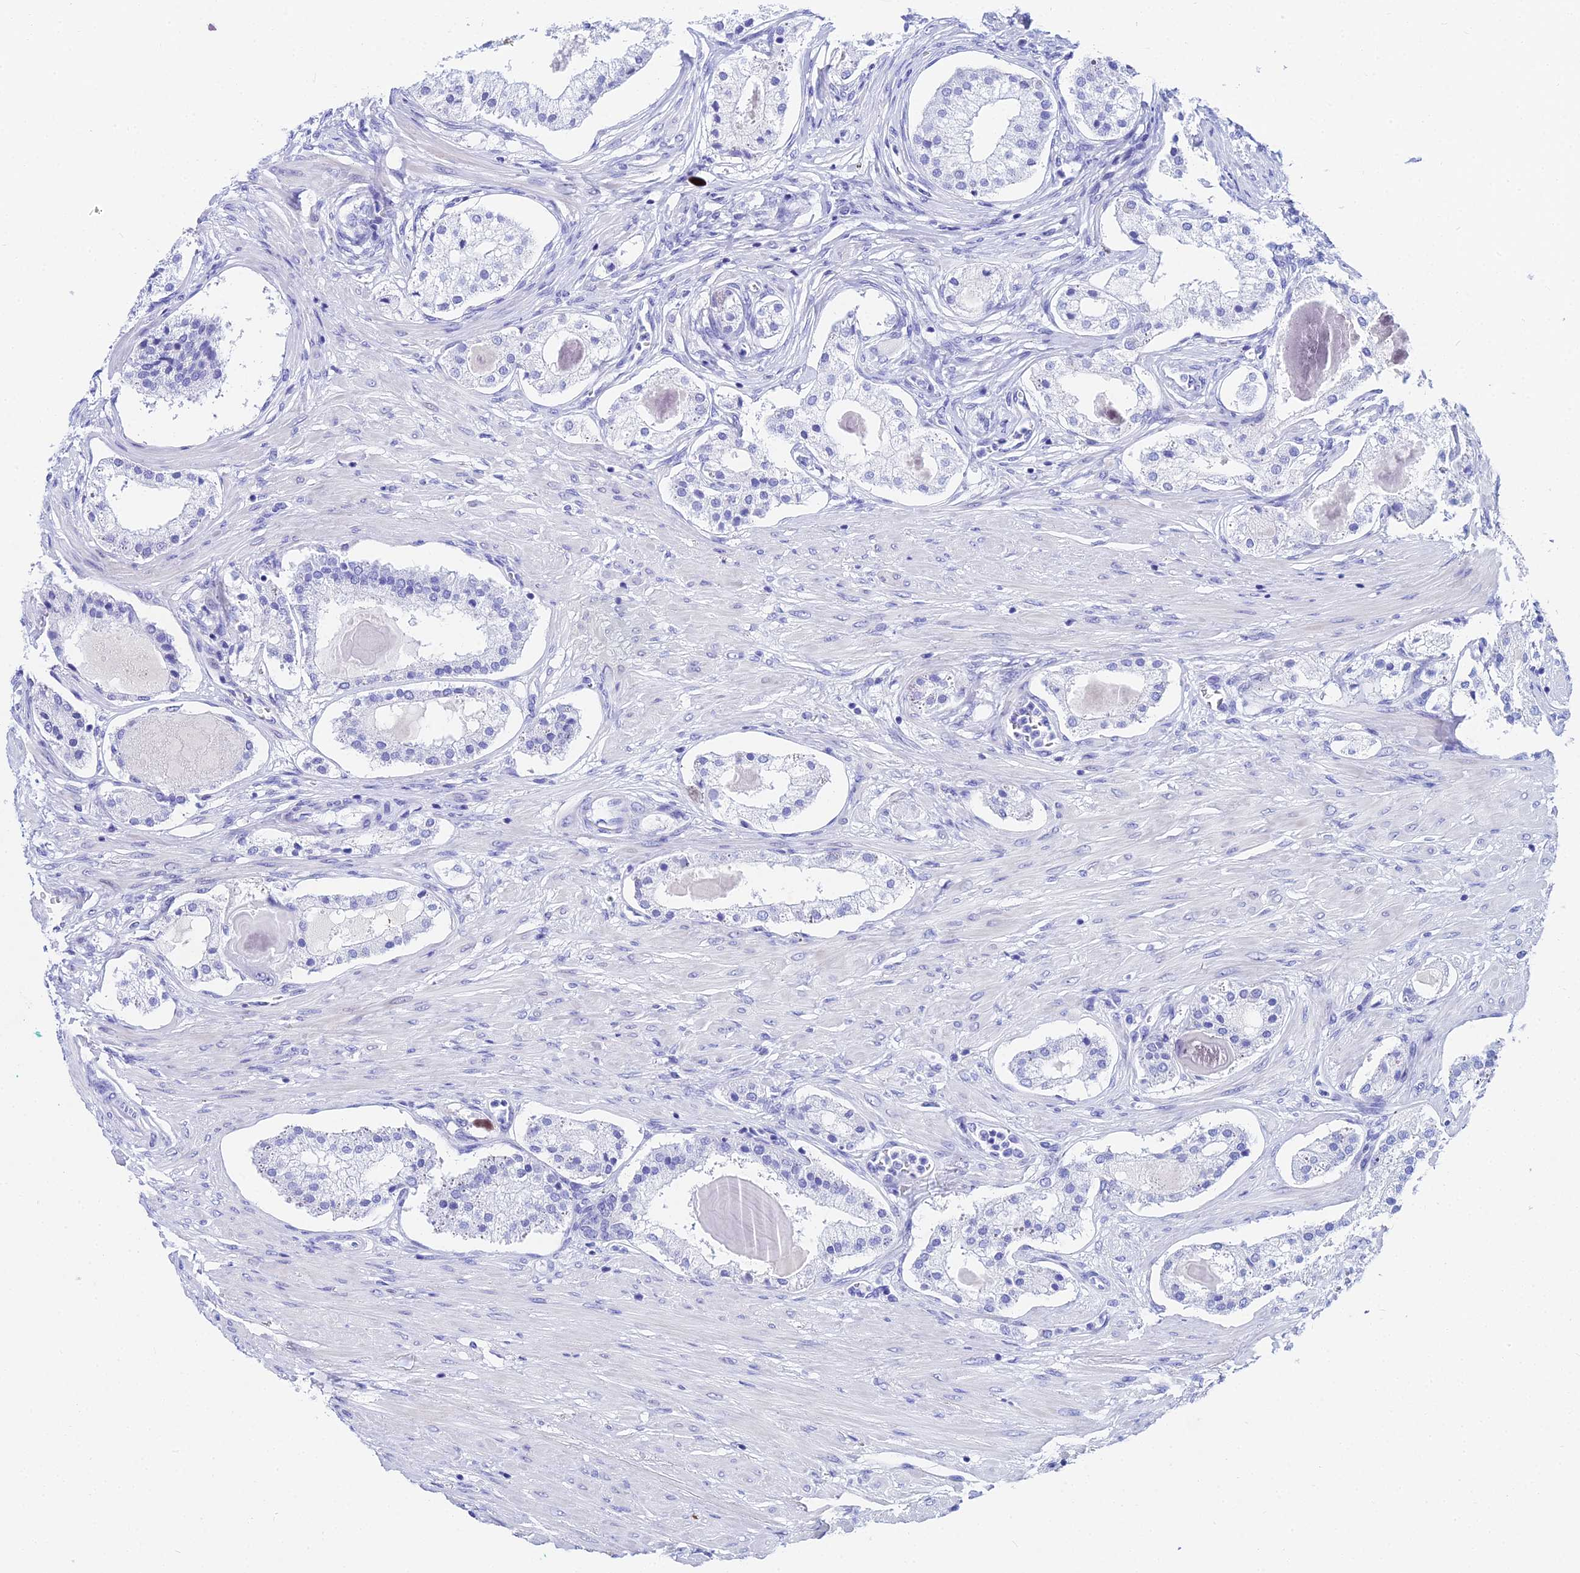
{"staining": {"intensity": "negative", "quantity": "none", "location": "none"}, "tissue": "prostate cancer", "cell_type": "Tumor cells", "image_type": "cancer", "snomed": [{"axis": "morphology", "description": "Adenocarcinoma, Low grade"}, {"axis": "topography", "description": "Prostate"}], "caption": "The image reveals no staining of tumor cells in prostate low-grade adenocarcinoma.", "gene": "HSPA1L", "patient": {"sex": "male", "age": 59}}